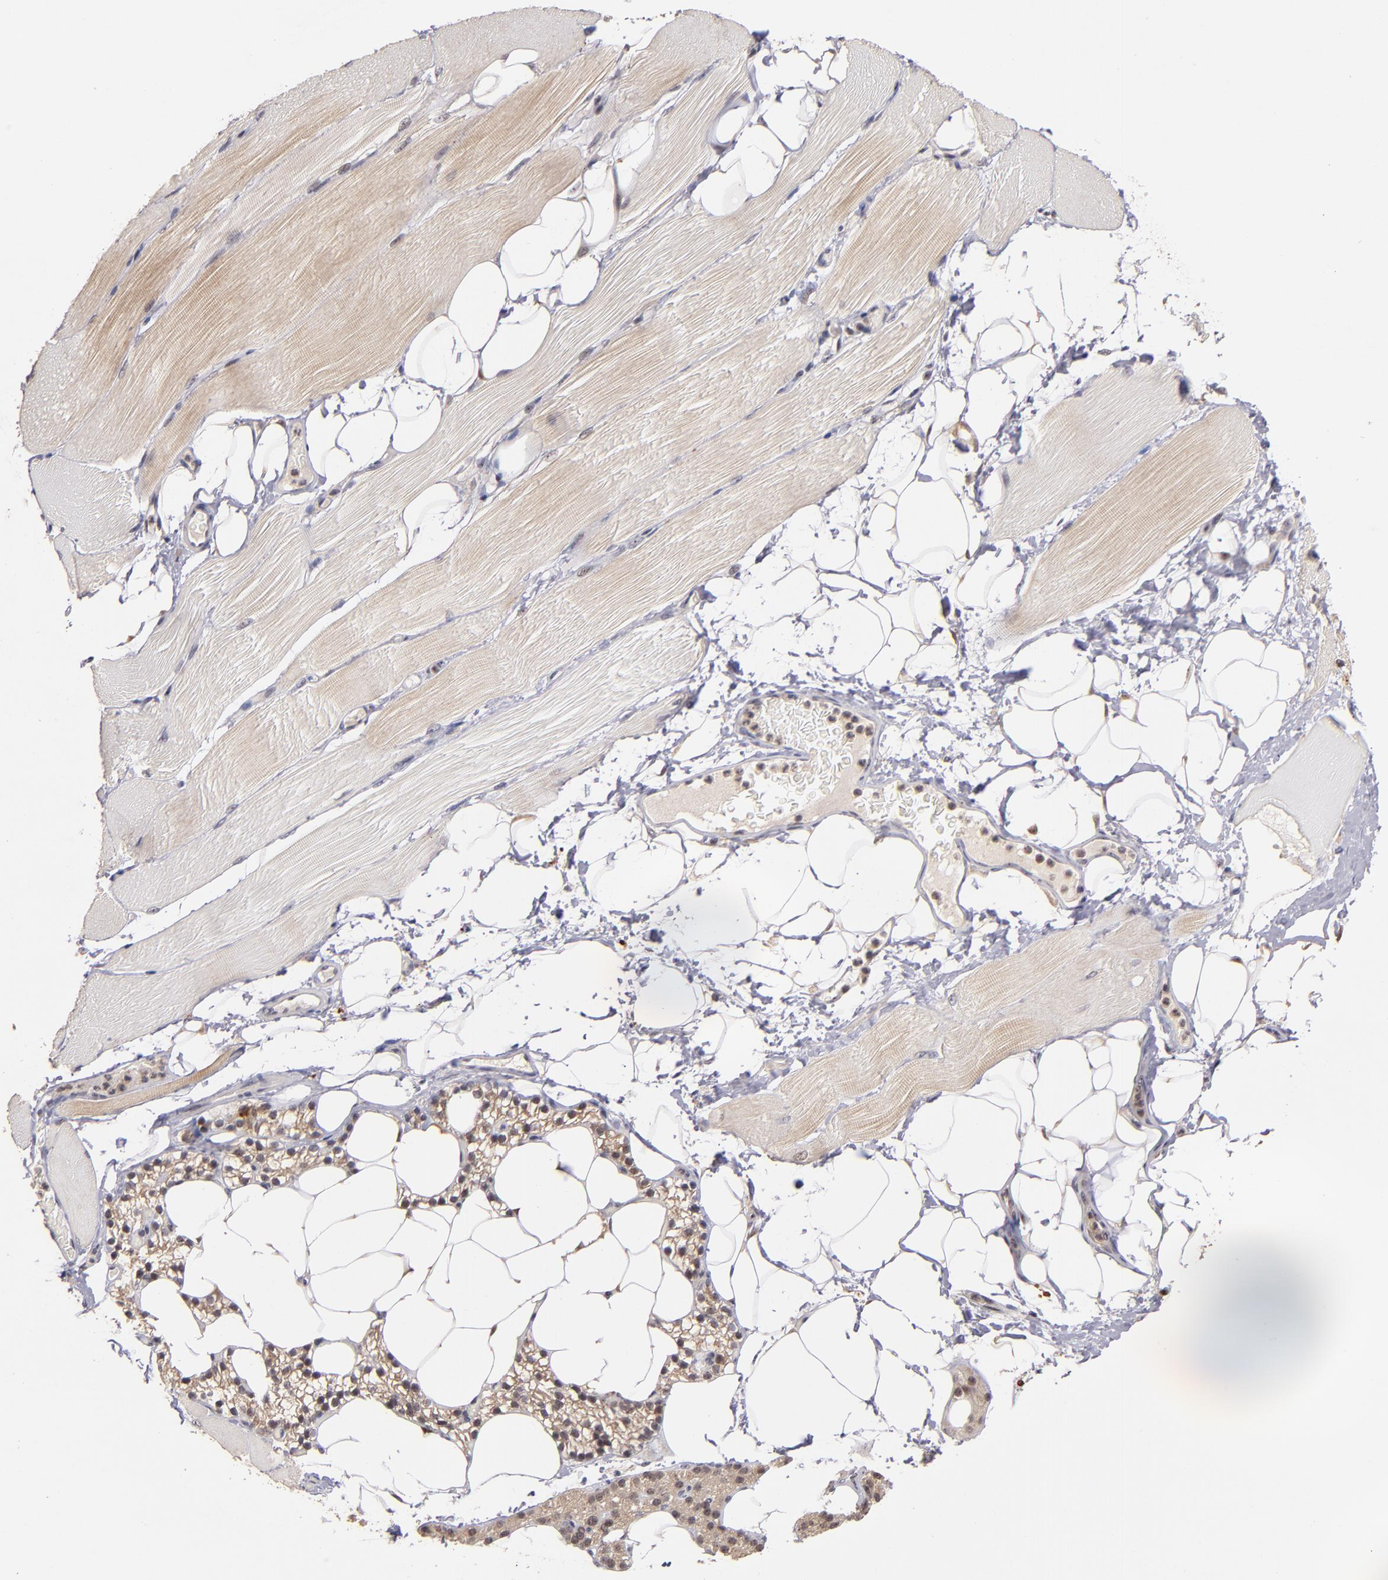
{"staining": {"intensity": "weak", "quantity": "25%-75%", "location": "cytoplasmic/membranous"}, "tissue": "skeletal muscle", "cell_type": "Myocytes", "image_type": "normal", "snomed": [{"axis": "morphology", "description": "Normal tissue, NOS"}, {"axis": "topography", "description": "Skeletal muscle"}, {"axis": "topography", "description": "Parathyroid gland"}], "caption": "Skeletal muscle stained with a brown dye exhibits weak cytoplasmic/membranous positive positivity in approximately 25%-75% of myocytes.", "gene": "PCNX4", "patient": {"sex": "female", "age": 37}}